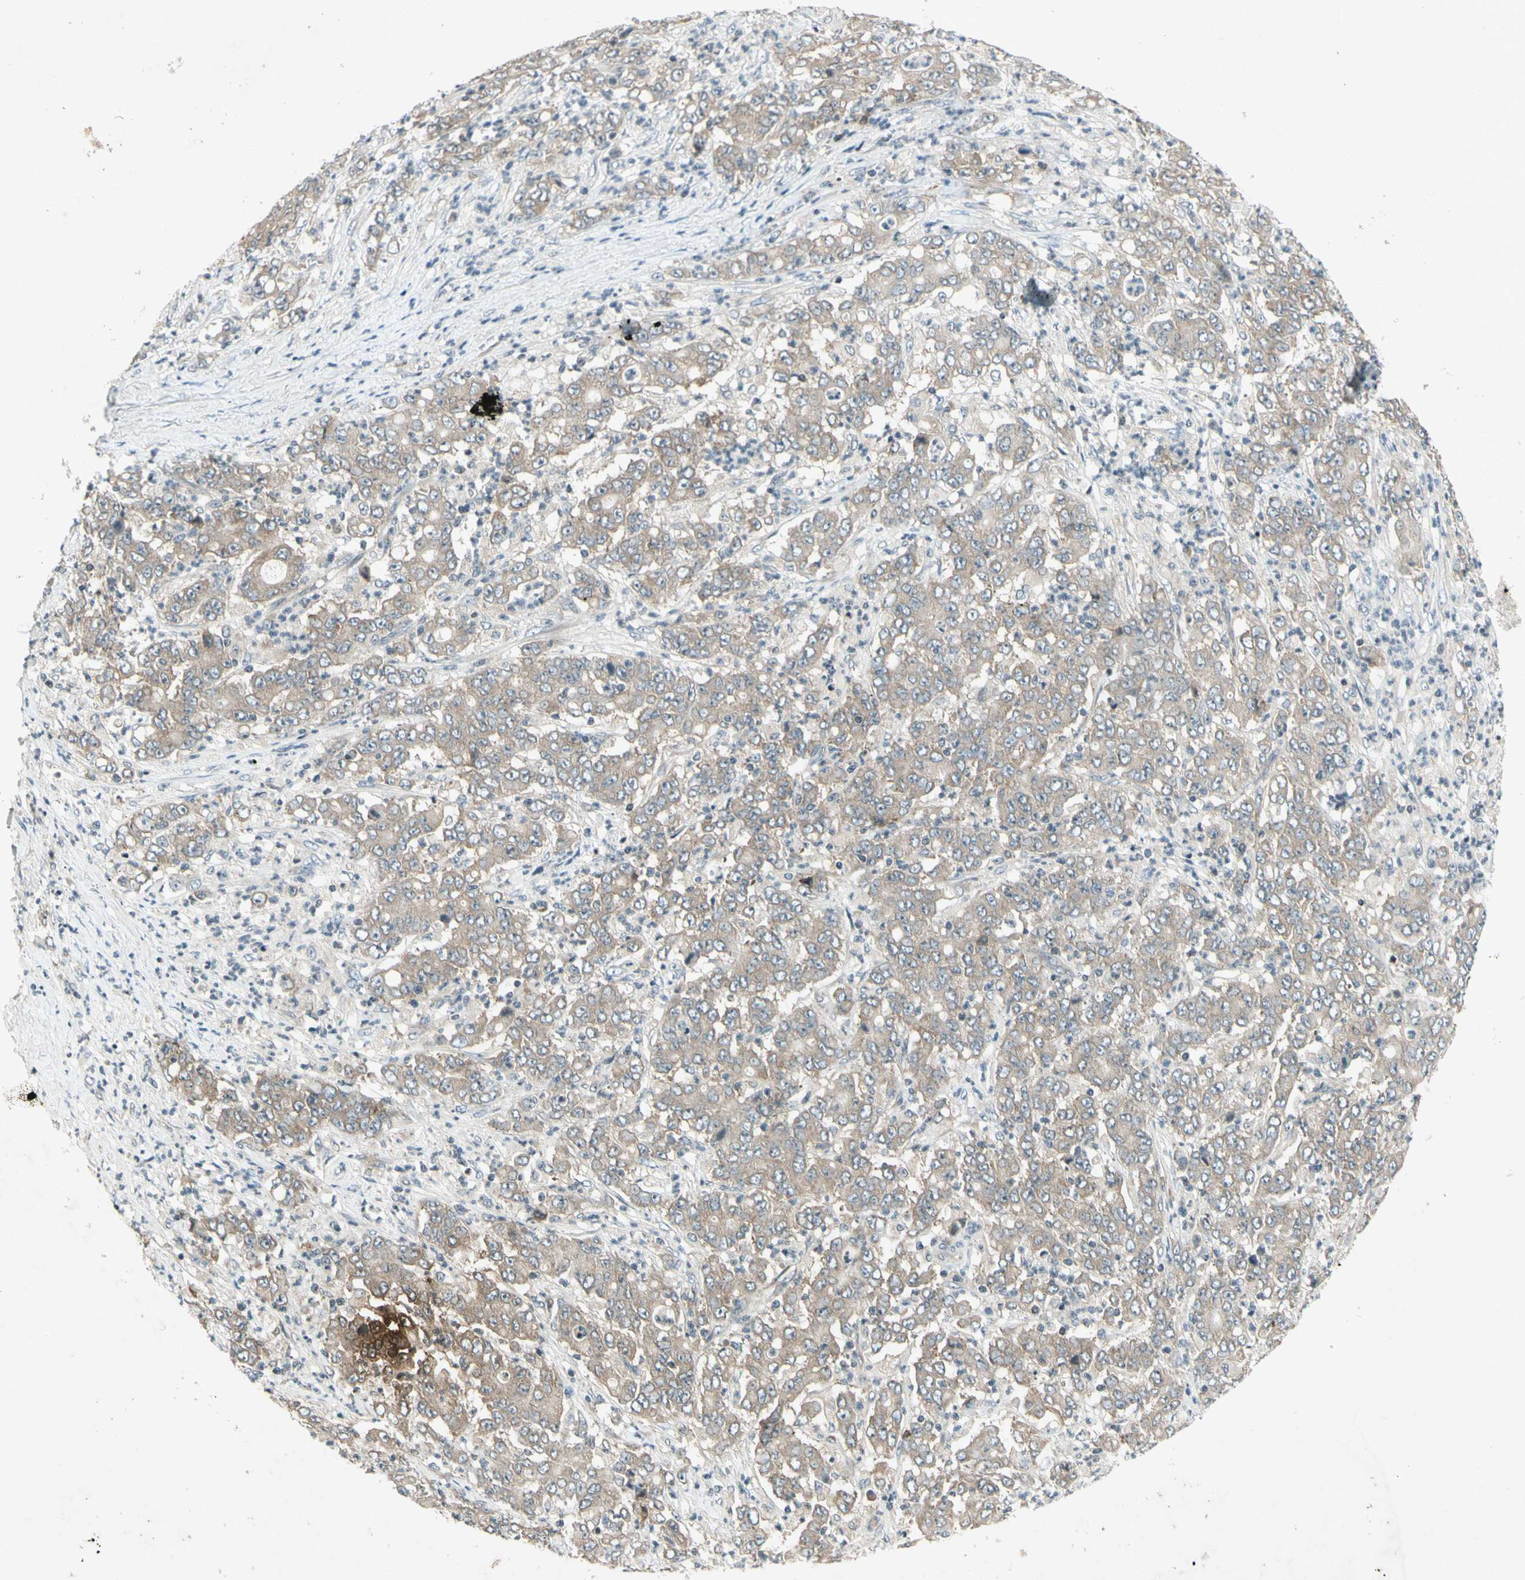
{"staining": {"intensity": "weak", "quantity": "25%-75%", "location": "cytoplasmic/membranous"}, "tissue": "stomach cancer", "cell_type": "Tumor cells", "image_type": "cancer", "snomed": [{"axis": "morphology", "description": "Adenocarcinoma, NOS"}, {"axis": "topography", "description": "Stomach, lower"}], "caption": "Immunohistochemical staining of stomach cancer displays low levels of weak cytoplasmic/membranous positivity in approximately 25%-75% of tumor cells. (DAB IHC, brown staining for protein, blue staining for nuclei).", "gene": "ETF1", "patient": {"sex": "female", "age": 71}}